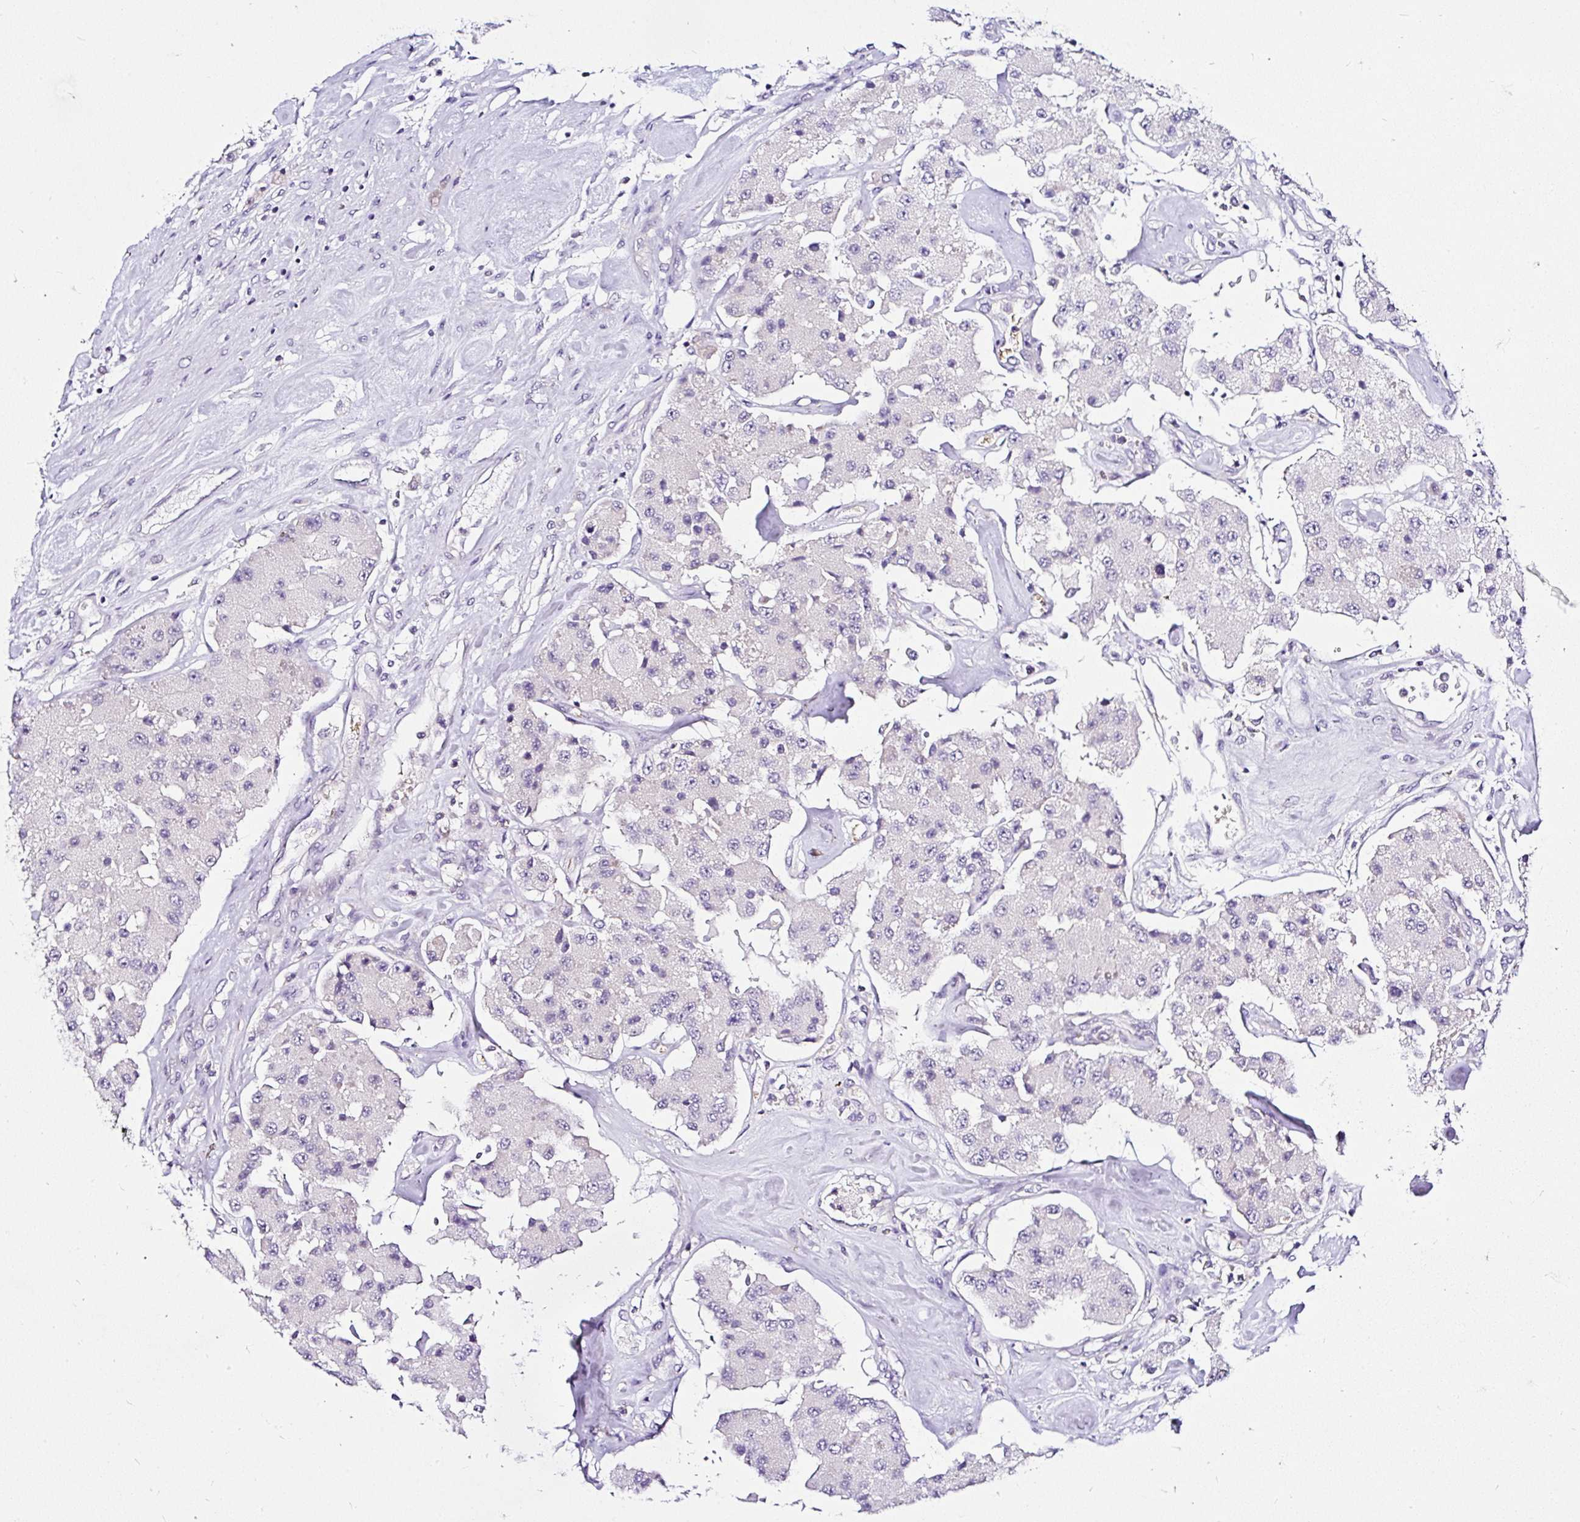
{"staining": {"intensity": "negative", "quantity": "none", "location": "none"}, "tissue": "carcinoid", "cell_type": "Tumor cells", "image_type": "cancer", "snomed": [{"axis": "morphology", "description": "Carcinoid, malignant, NOS"}, {"axis": "topography", "description": "Pancreas"}], "caption": "Tumor cells are negative for brown protein staining in carcinoid.", "gene": "DEPDC5", "patient": {"sex": "male", "age": 41}}